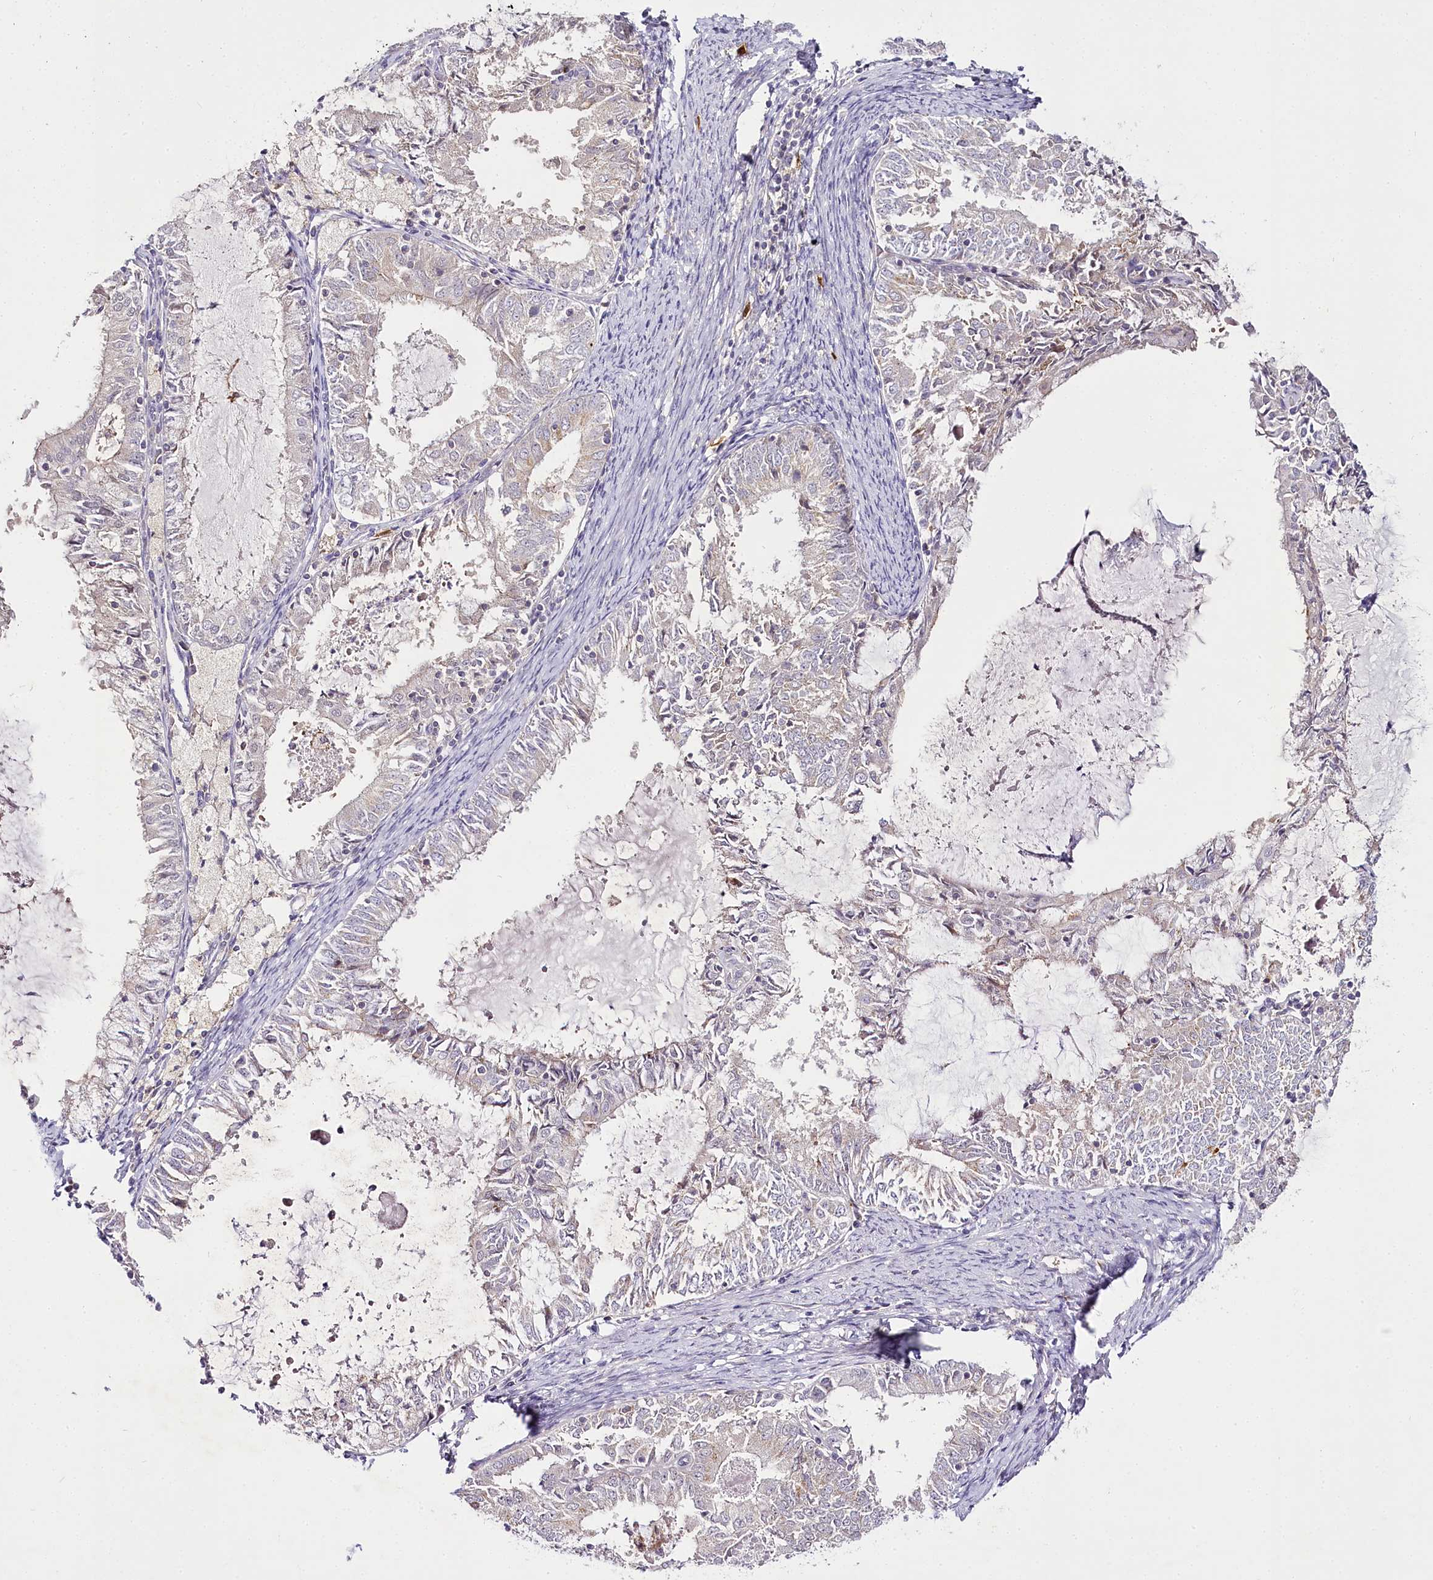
{"staining": {"intensity": "weak", "quantity": "<25%", "location": "cytoplasmic/membranous"}, "tissue": "endometrial cancer", "cell_type": "Tumor cells", "image_type": "cancer", "snomed": [{"axis": "morphology", "description": "Adenocarcinoma, NOS"}, {"axis": "topography", "description": "Endometrium"}], "caption": "DAB (3,3'-diaminobenzidine) immunohistochemical staining of human endometrial adenocarcinoma reveals no significant staining in tumor cells.", "gene": "VWA5A", "patient": {"sex": "female", "age": 57}}